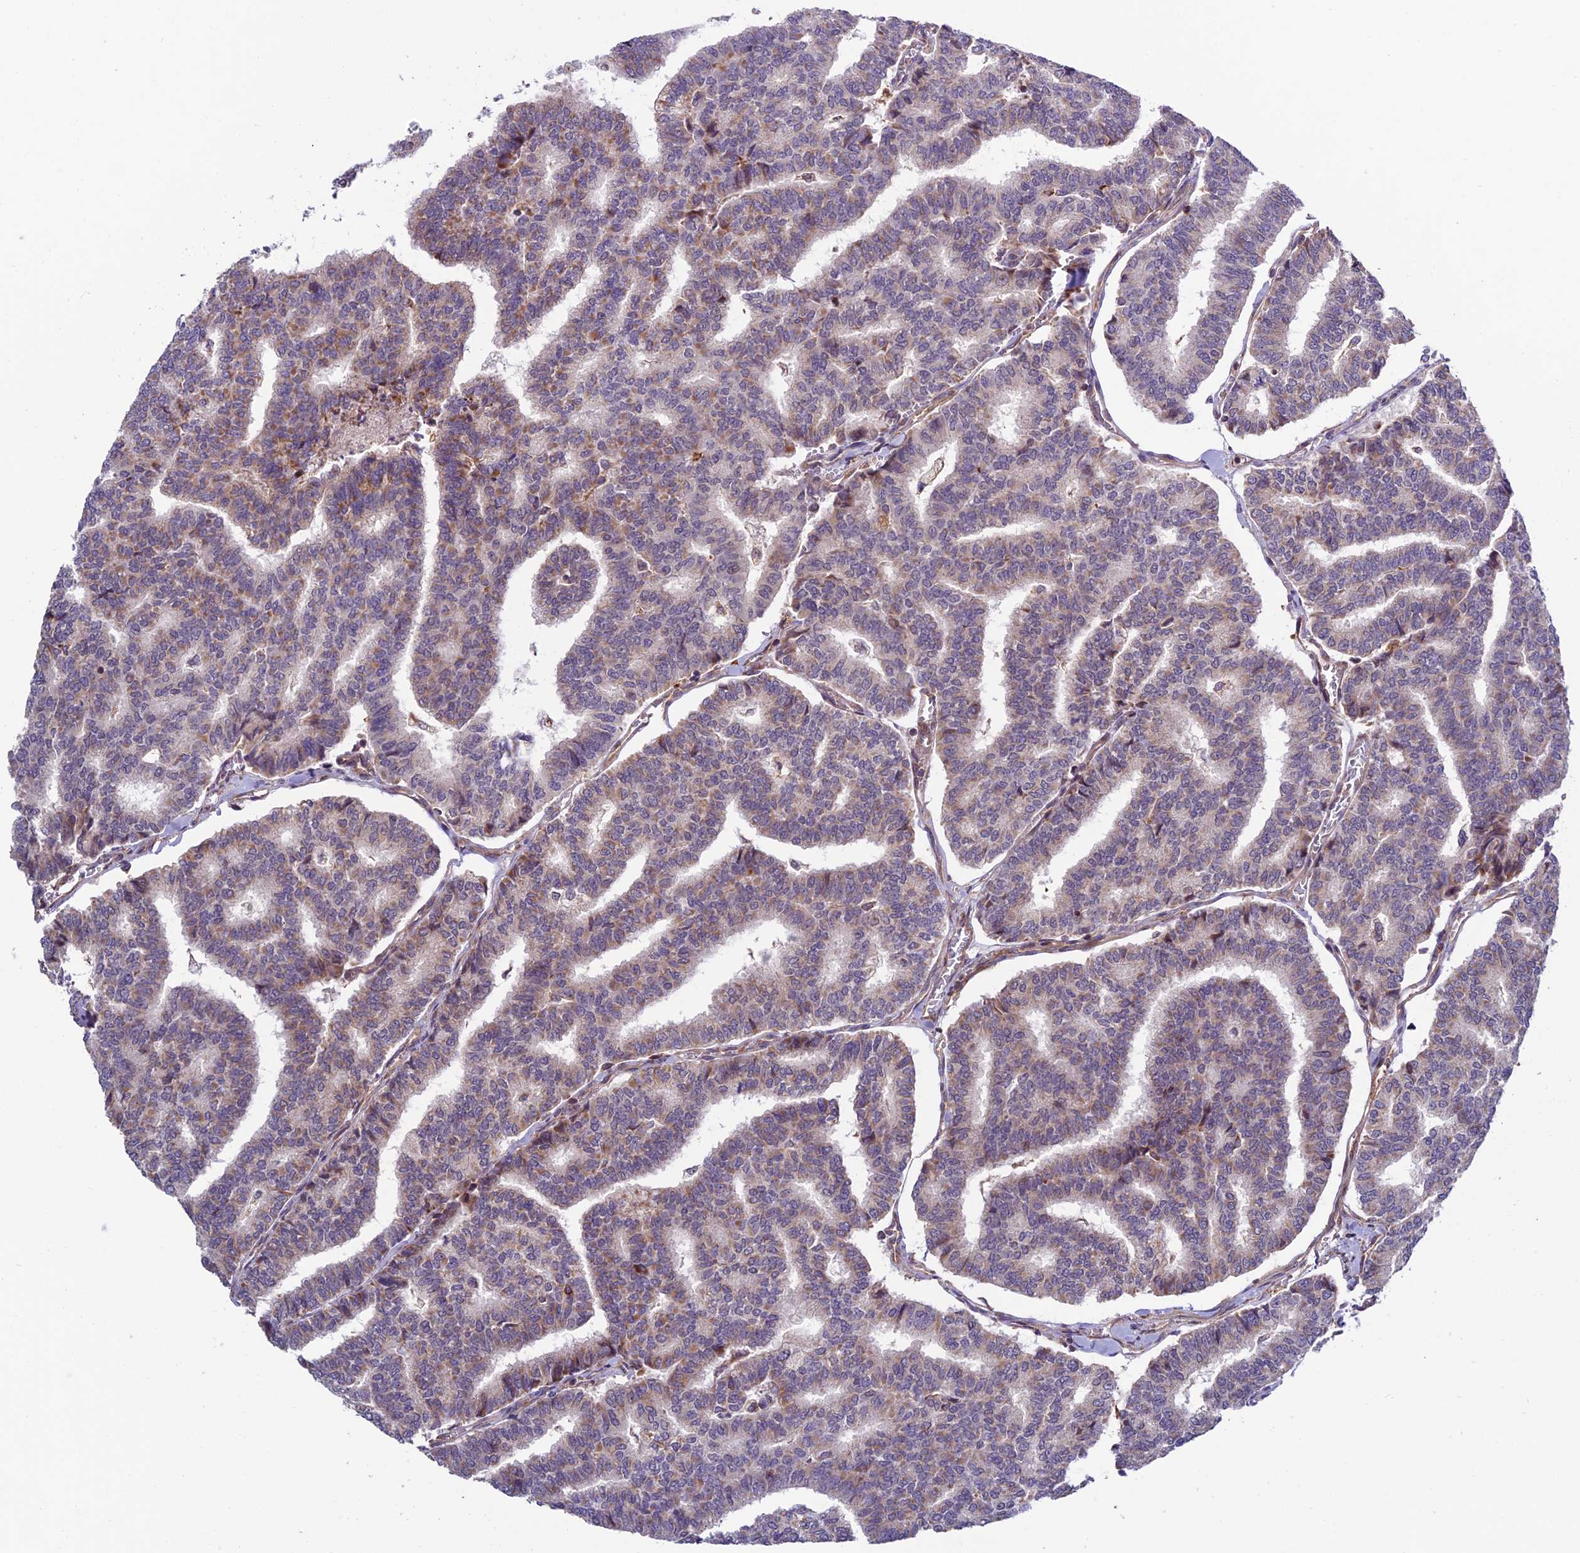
{"staining": {"intensity": "weak", "quantity": "<25%", "location": "cytoplasmic/membranous"}, "tissue": "thyroid cancer", "cell_type": "Tumor cells", "image_type": "cancer", "snomed": [{"axis": "morphology", "description": "Papillary adenocarcinoma, NOS"}, {"axis": "topography", "description": "Thyroid gland"}], "caption": "Human thyroid papillary adenocarcinoma stained for a protein using IHC demonstrates no staining in tumor cells.", "gene": "TNIP3", "patient": {"sex": "female", "age": 35}}